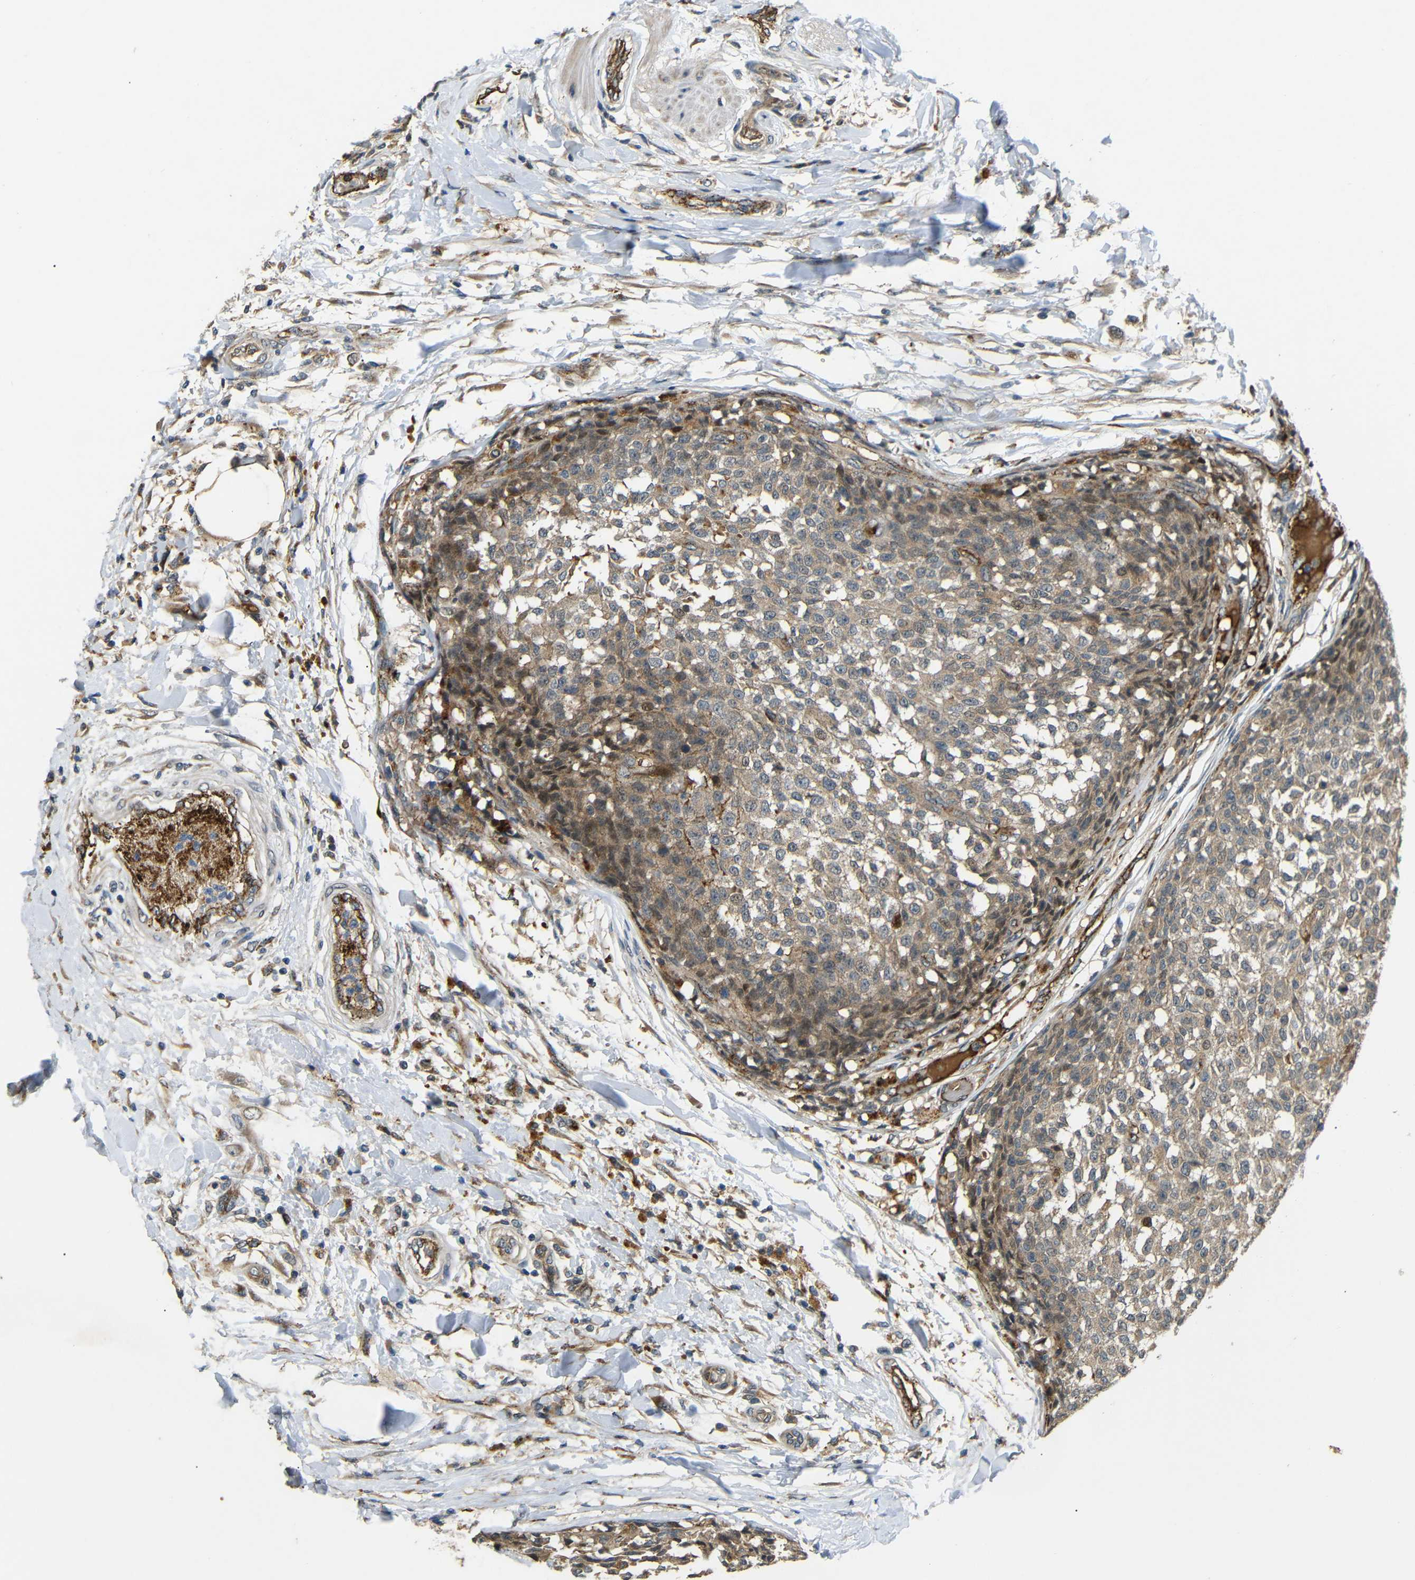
{"staining": {"intensity": "weak", "quantity": ">75%", "location": "cytoplasmic/membranous"}, "tissue": "testis cancer", "cell_type": "Tumor cells", "image_type": "cancer", "snomed": [{"axis": "morphology", "description": "Seminoma, NOS"}, {"axis": "topography", "description": "Testis"}], "caption": "Immunohistochemistry (IHC) (DAB (3,3'-diaminobenzidine)) staining of testis cancer (seminoma) demonstrates weak cytoplasmic/membranous protein staining in approximately >75% of tumor cells.", "gene": "ATP7A", "patient": {"sex": "male", "age": 59}}